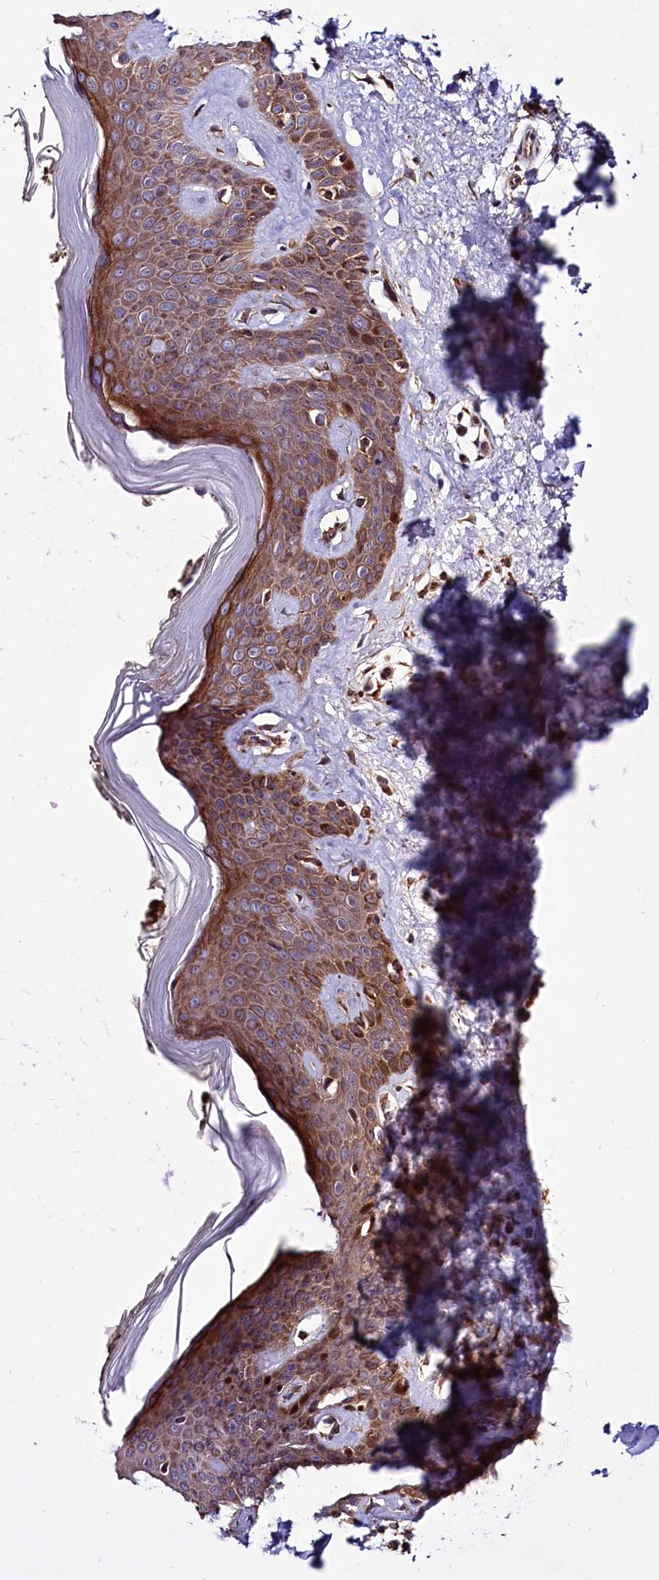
{"staining": {"intensity": "strong", "quantity": ">75%", "location": "cytoplasmic/membranous"}, "tissue": "skin", "cell_type": "Fibroblasts", "image_type": "normal", "snomed": [{"axis": "morphology", "description": "Normal tissue, NOS"}, {"axis": "topography", "description": "Skin"}], "caption": "Protein expression analysis of benign human skin reveals strong cytoplasmic/membranous expression in about >75% of fibroblasts. The protein is stained brown, and the nuclei are stained in blue (DAB IHC with brightfield microscopy, high magnification).", "gene": "PDZRN3", "patient": {"sex": "female", "age": 64}}